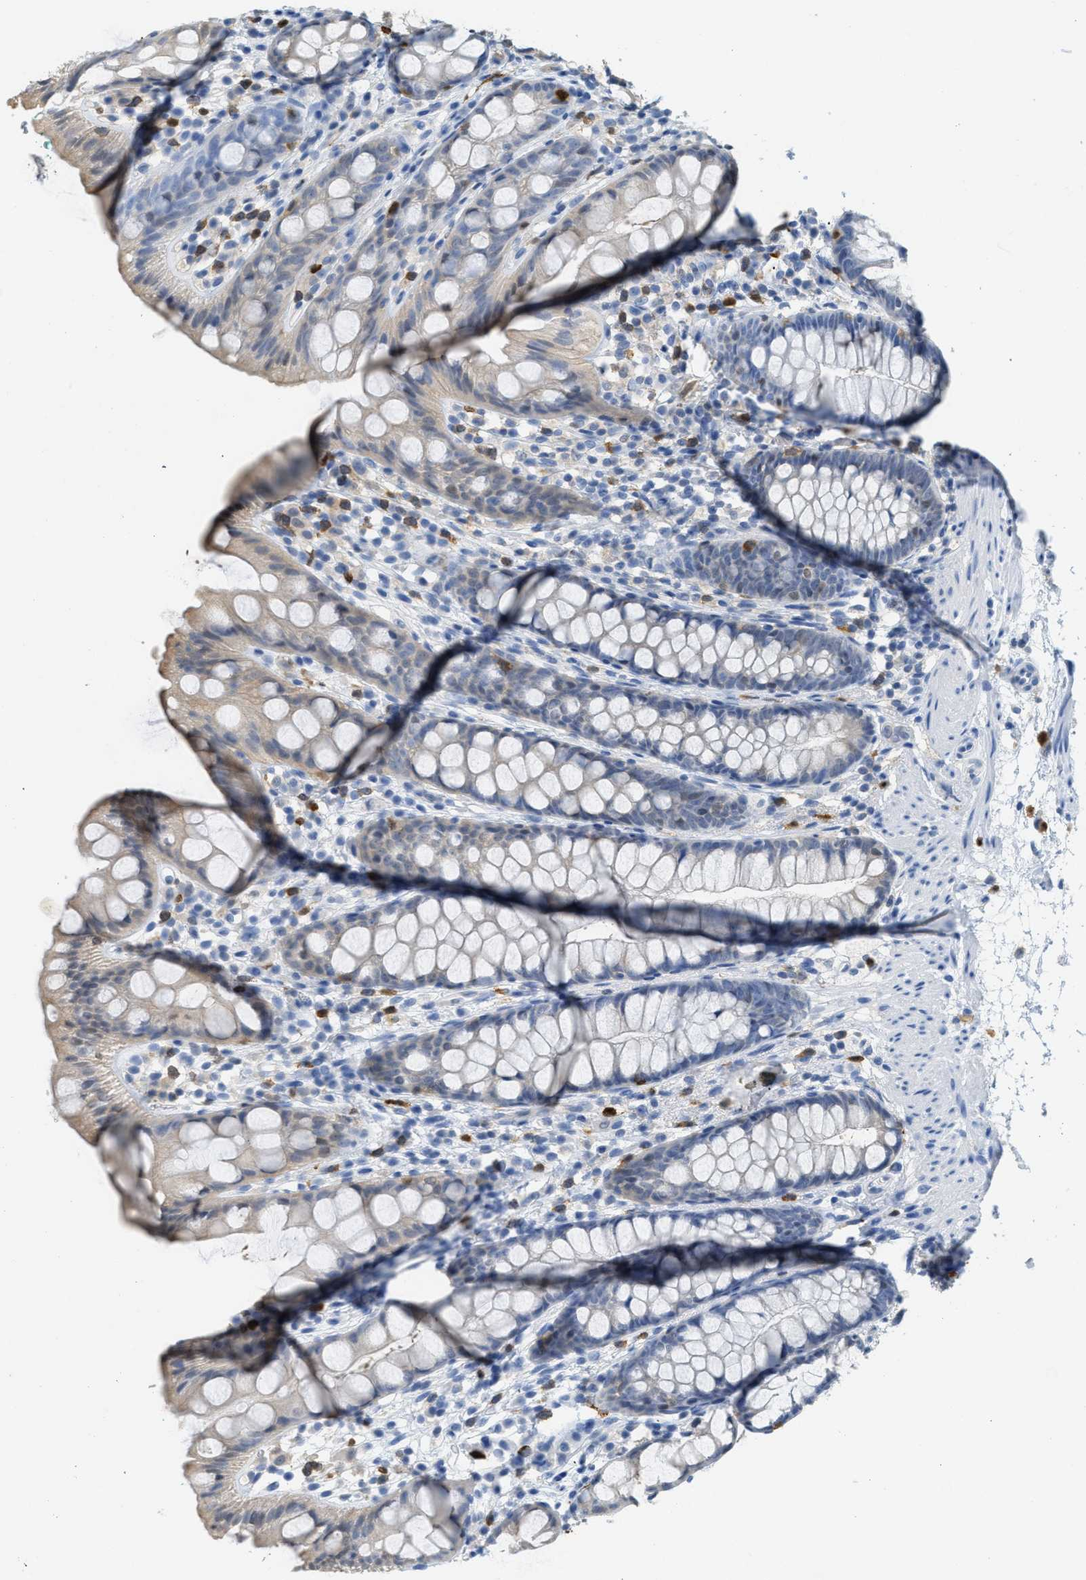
{"staining": {"intensity": "moderate", "quantity": "<25%", "location": "cytoplasmic/membranous,nuclear"}, "tissue": "rectum", "cell_type": "Glandular cells", "image_type": "normal", "snomed": [{"axis": "morphology", "description": "Normal tissue, NOS"}, {"axis": "topography", "description": "Rectum"}], "caption": "Rectum stained with immunohistochemistry shows moderate cytoplasmic/membranous,nuclear staining in approximately <25% of glandular cells.", "gene": "SERPINB1", "patient": {"sex": "female", "age": 65}}